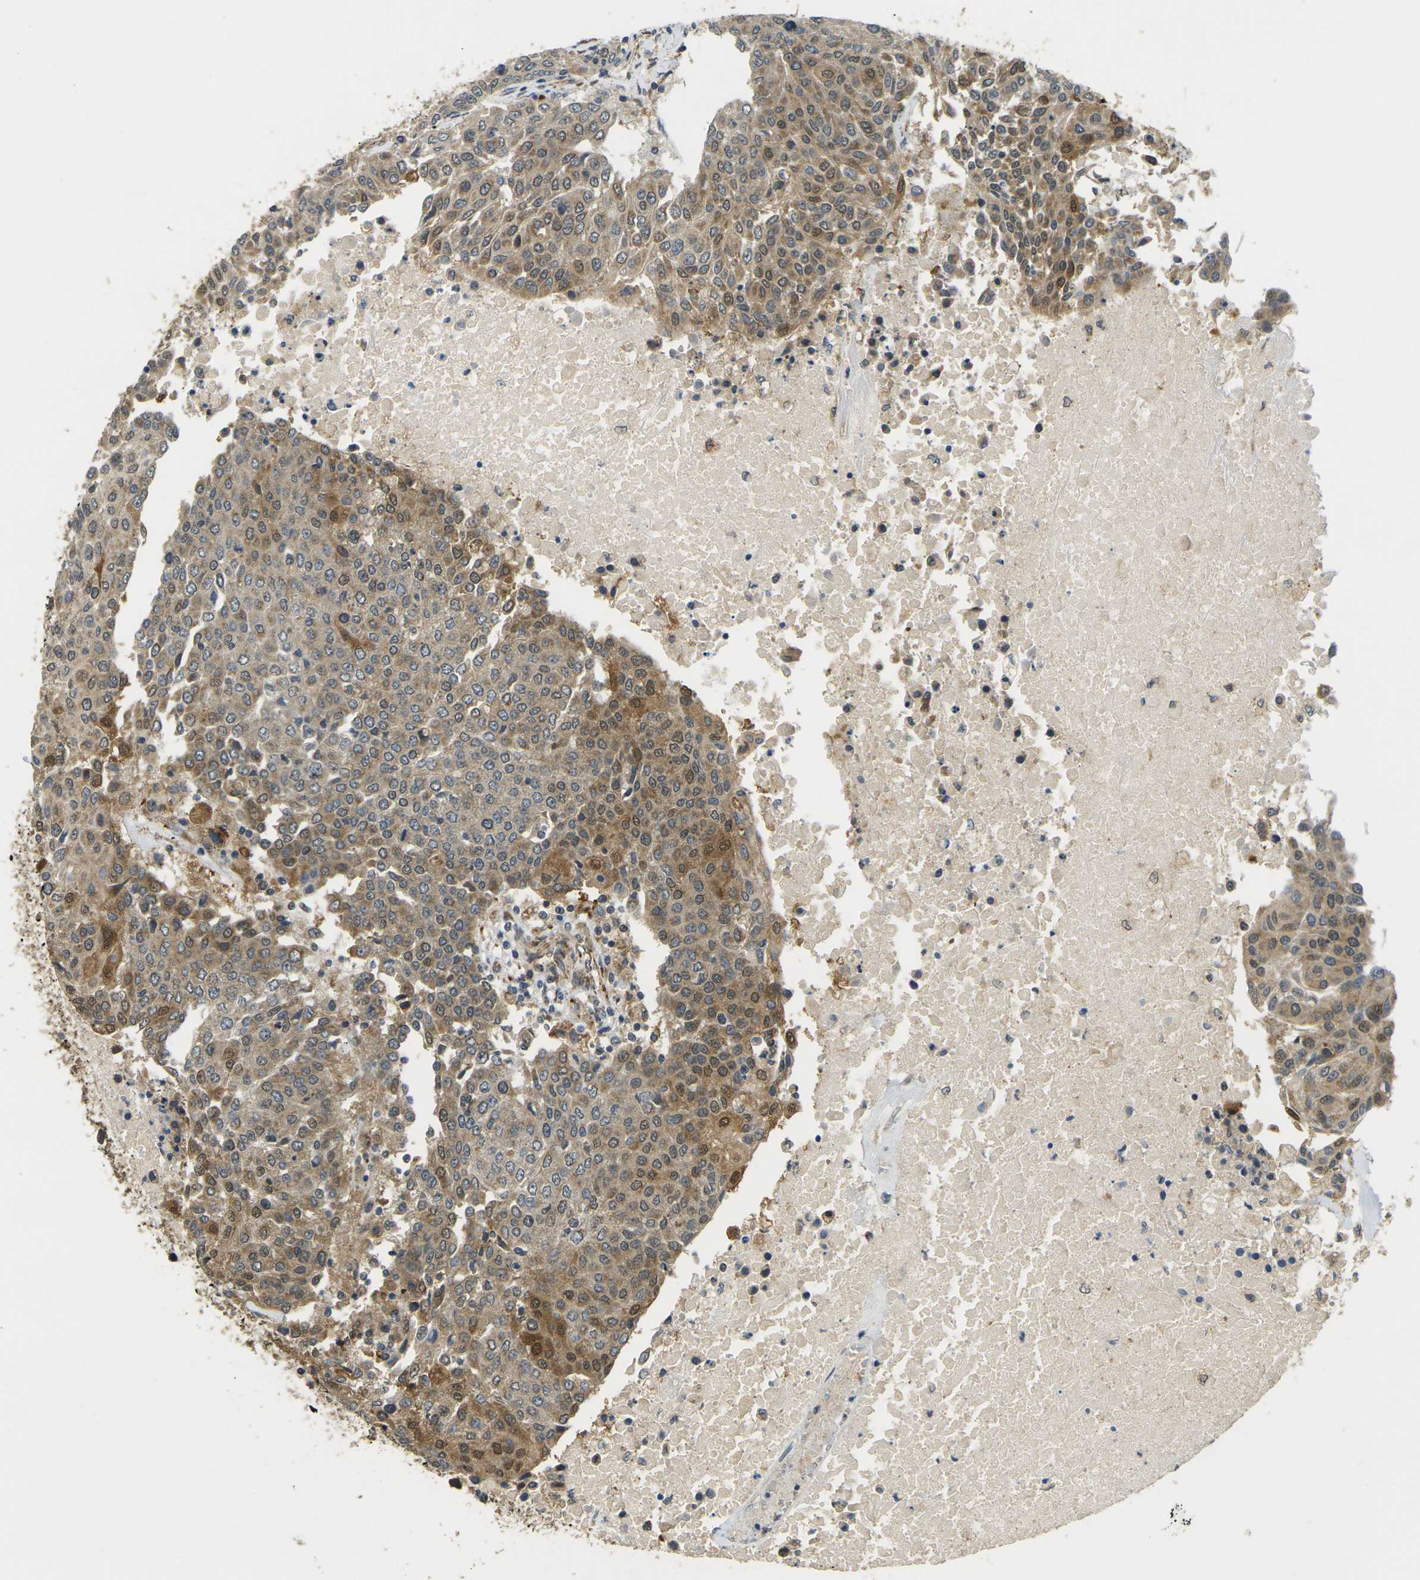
{"staining": {"intensity": "moderate", "quantity": "<25%", "location": "cytoplasmic/membranous"}, "tissue": "urothelial cancer", "cell_type": "Tumor cells", "image_type": "cancer", "snomed": [{"axis": "morphology", "description": "Urothelial carcinoma, High grade"}, {"axis": "topography", "description": "Urinary bladder"}], "caption": "Urothelial cancer was stained to show a protein in brown. There is low levels of moderate cytoplasmic/membranous positivity in about <25% of tumor cells. (DAB IHC with brightfield microscopy, high magnification).", "gene": "FUT11", "patient": {"sex": "female", "age": 85}}